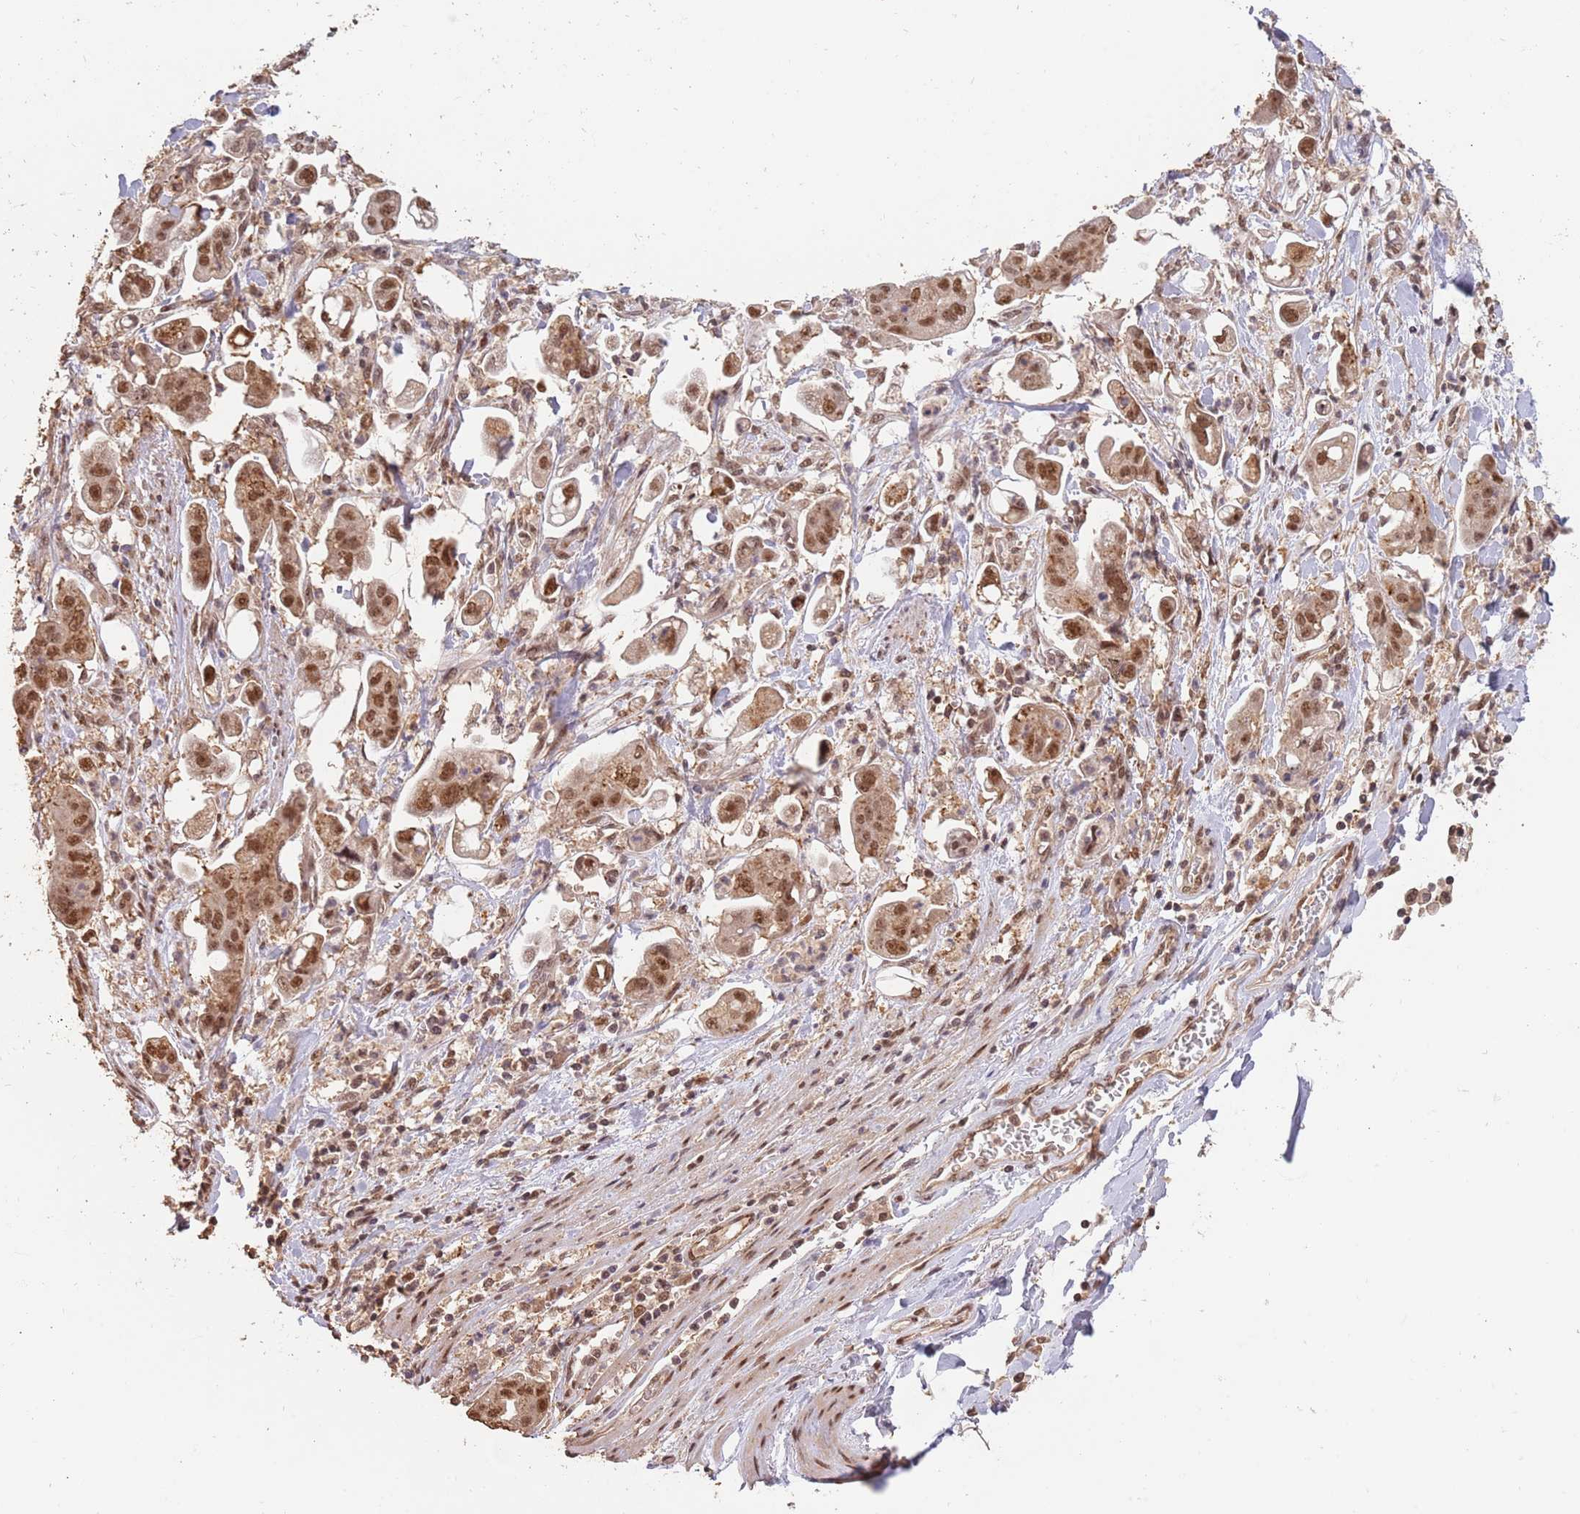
{"staining": {"intensity": "moderate", "quantity": ">75%", "location": "cytoplasmic/membranous,nuclear"}, "tissue": "stomach cancer", "cell_type": "Tumor cells", "image_type": "cancer", "snomed": [{"axis": "morphology", "description": "Adenocarcinoma, NOS"}, {"axis": "topography", "description": "Stomach"}], "caption": "The image demonstrates a brown stain indicating the presence of a protein in the cytoplasmic/membranous and nuclear of tumor cells in stomach cancer (adenocarcinoma). The protein is stained brown, and the nuclei are stained in blue (DAB (3,3'-diaminobenzidine) IHC with brightfield microscopy, high magnification).", "gene": "RFXANK", "patient": {"sex": "male", "age": 62}}